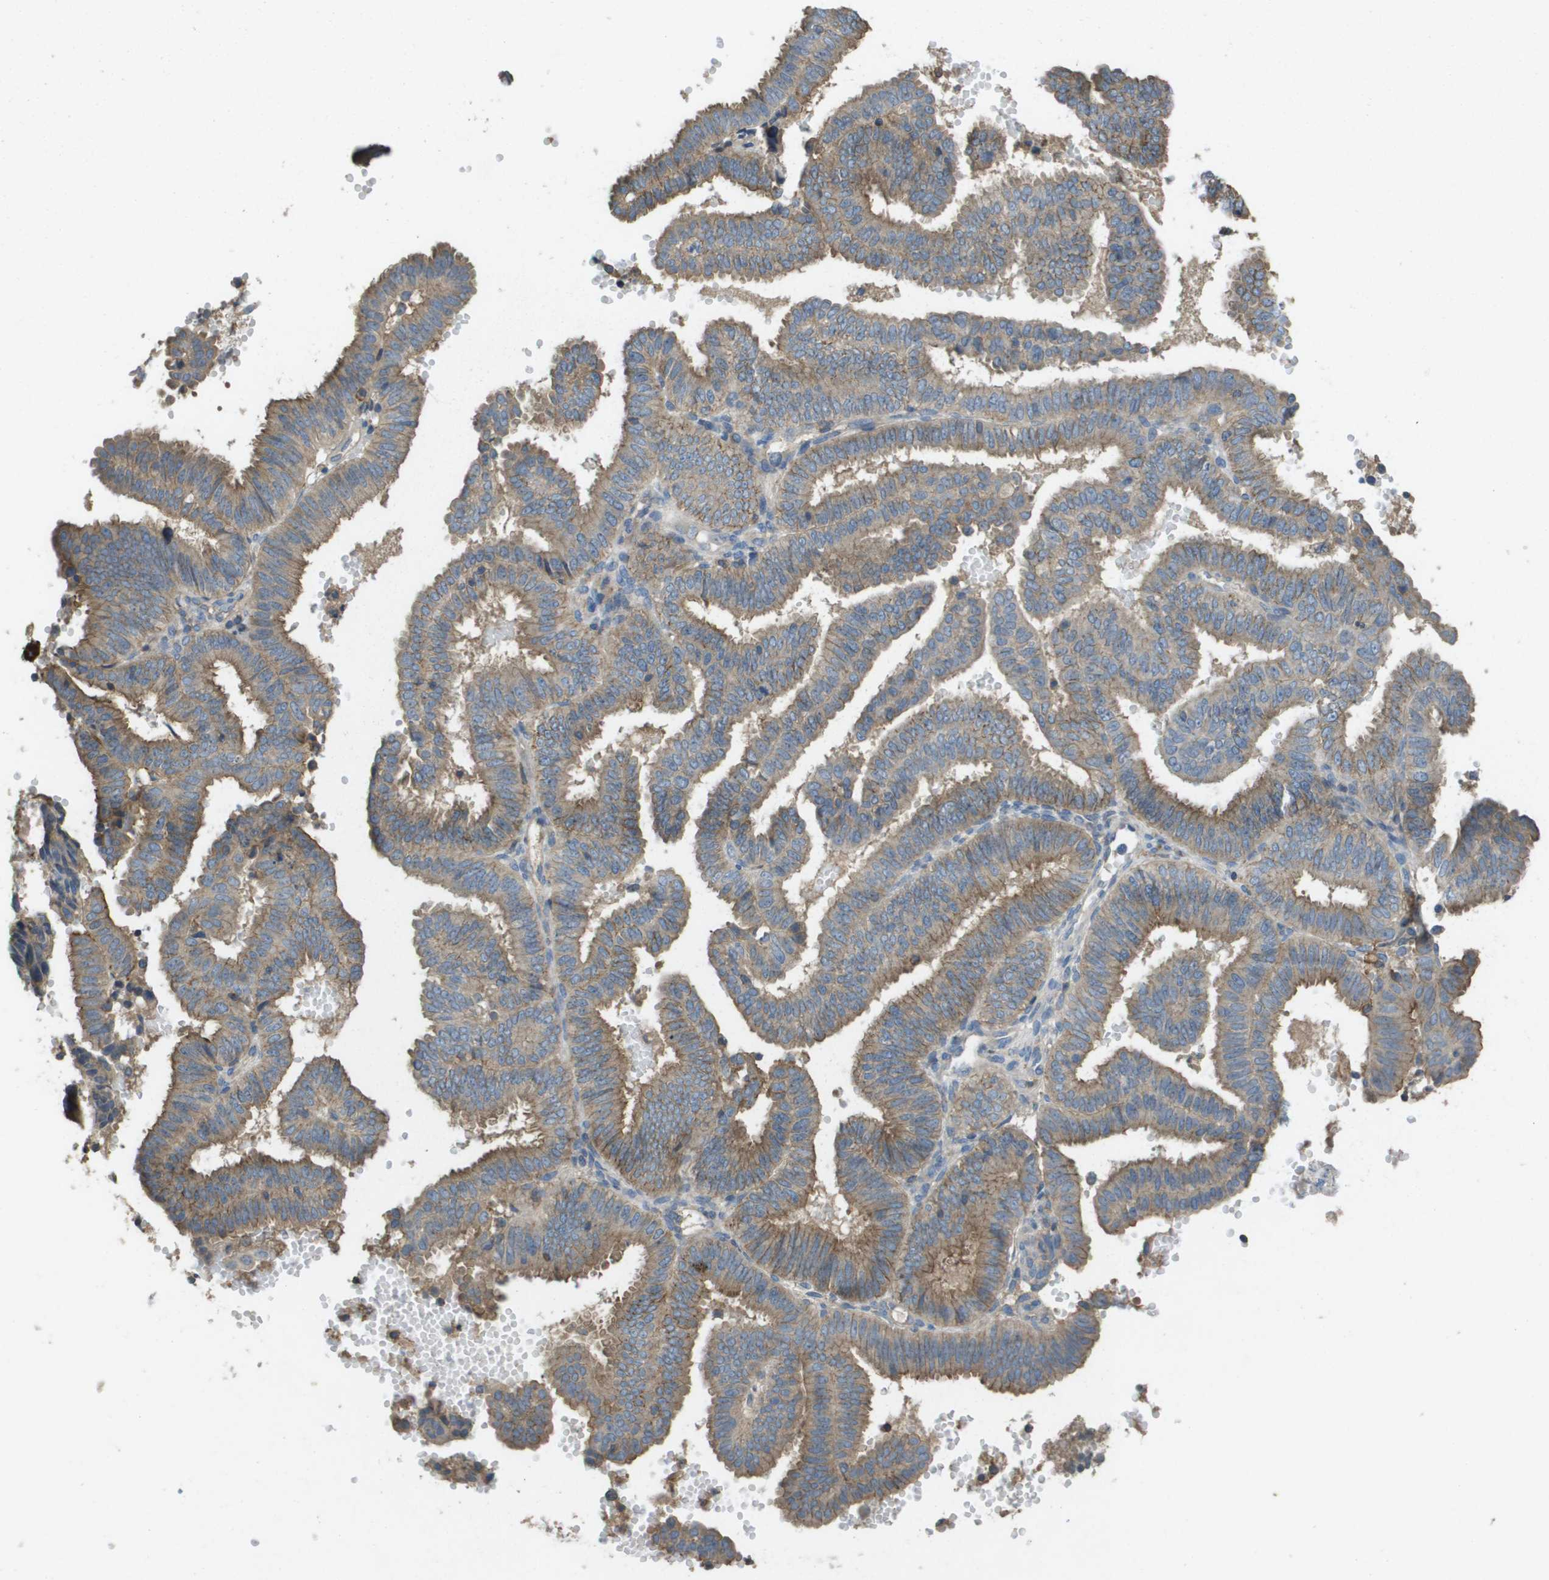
{"staining": {"intensity": "moderate", "quantity": ">75%", "location": "cytoplasmic/membranous"}, "tissue": "endometrial cancer", "cell_type": "Tumor cells", "image_type": "cancer", "snomed": [{"axis": "morphology", "description": "Adenocarcinoma, NOS"}, {"axis": "topography", "description": "Endometrium"}], "caption": "Immunohistochemistry image of human endometrial cancer (adenocarcinoma) stained for a protein (brown), which reveals medium levels of moderate cytoplasmic/membranous expression in approximately >75% of tumor cells.", "gene": "CLCA4", "patient": {"sex": "female", "age": 58}}